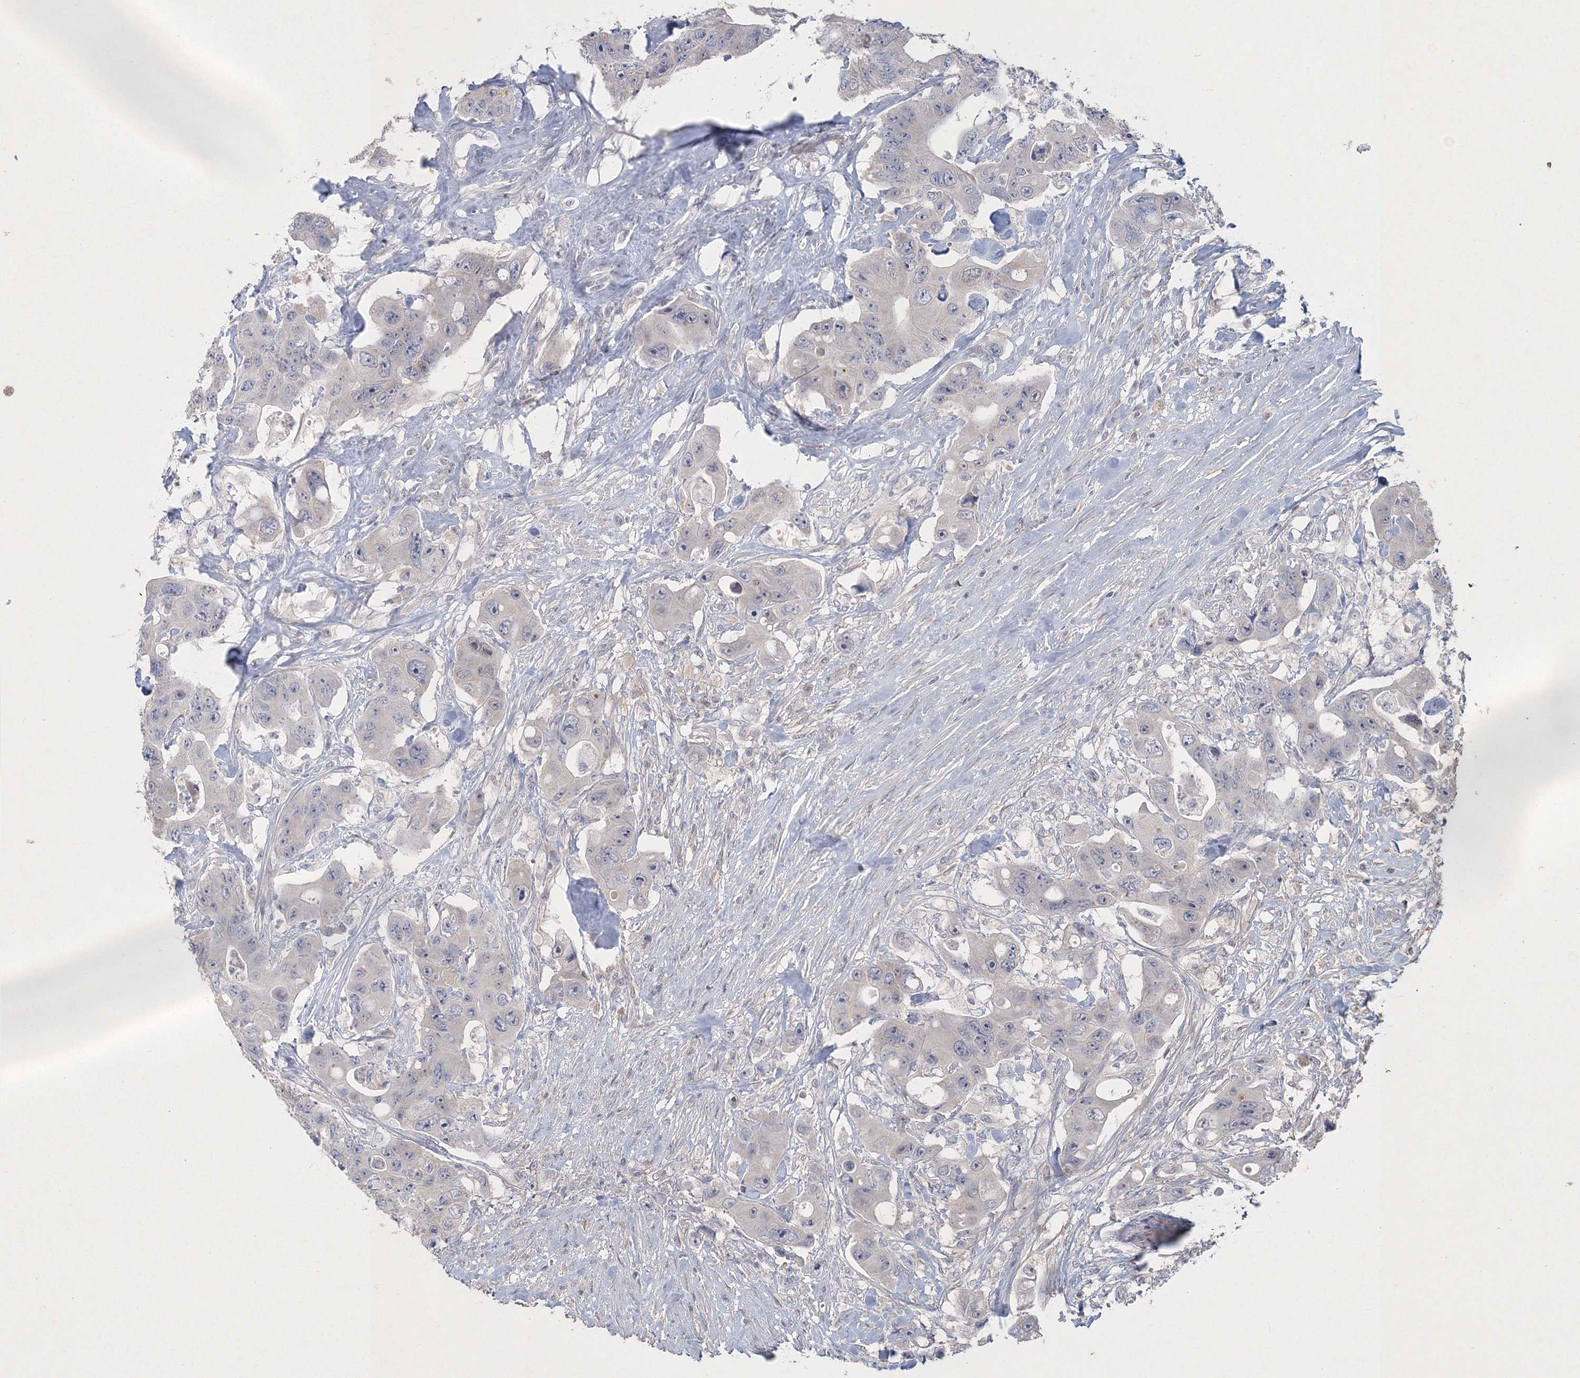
{"staining": {"intensity": "negative", "quantity": "none", "location": "none"}, "tissue": "colorectal cancer", "cell_type": "Tumor cells", "image_type": "cancer", "snomed": [{"axis": "morphology", "description": "Adenocarcinoma, NOS"}, {"axis": "topography", "description": "Colon"}], "caption": "There is no significant positivity in tumor cells of colorectal cancer (adenocarcinoma).", "gene": "UIMC1", "patient": {"sex": "female", "age": 46}}